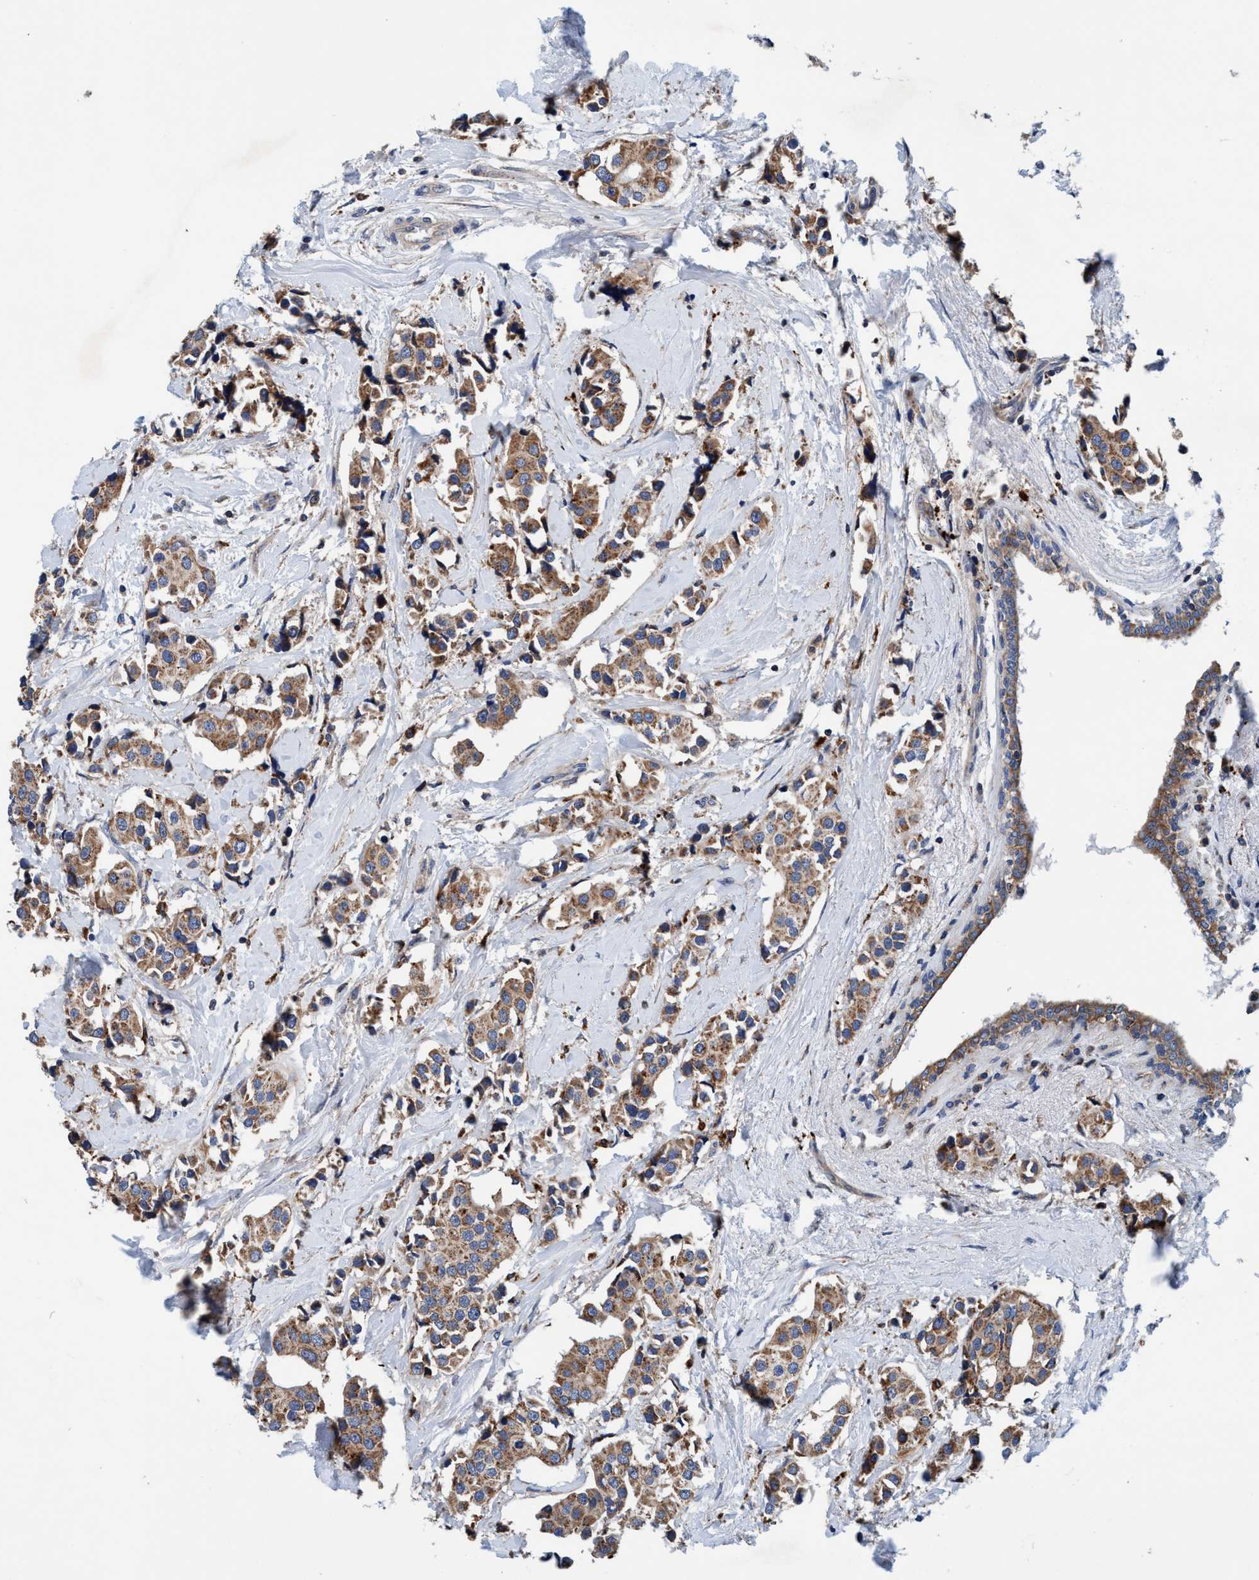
{"staining": {"intensity": "moderate", "quantity": ">75%", "location": "cytoplasmic/membranous"}, "tissue": "breast cancer", "cell_type": "Tumor cells", "image_type": "cancer", "snomed": [{"axis": "morphology", "description": "Normal tissue, NOS"}, {"axis": "morphology", "description": "Duct carcinoma"}, {"axis": "topography", "description": "Breast"}], "caption": "Tumor cells exhibit moderate cytoplasmic/membranous expression in about >75% of cells in breast cancer. Immunohistochemistry stains the protein of interest in brown and the nuclei are stained blue.", "gene": "ENDOG", "patient": {"sex": "female", "age": 39}}